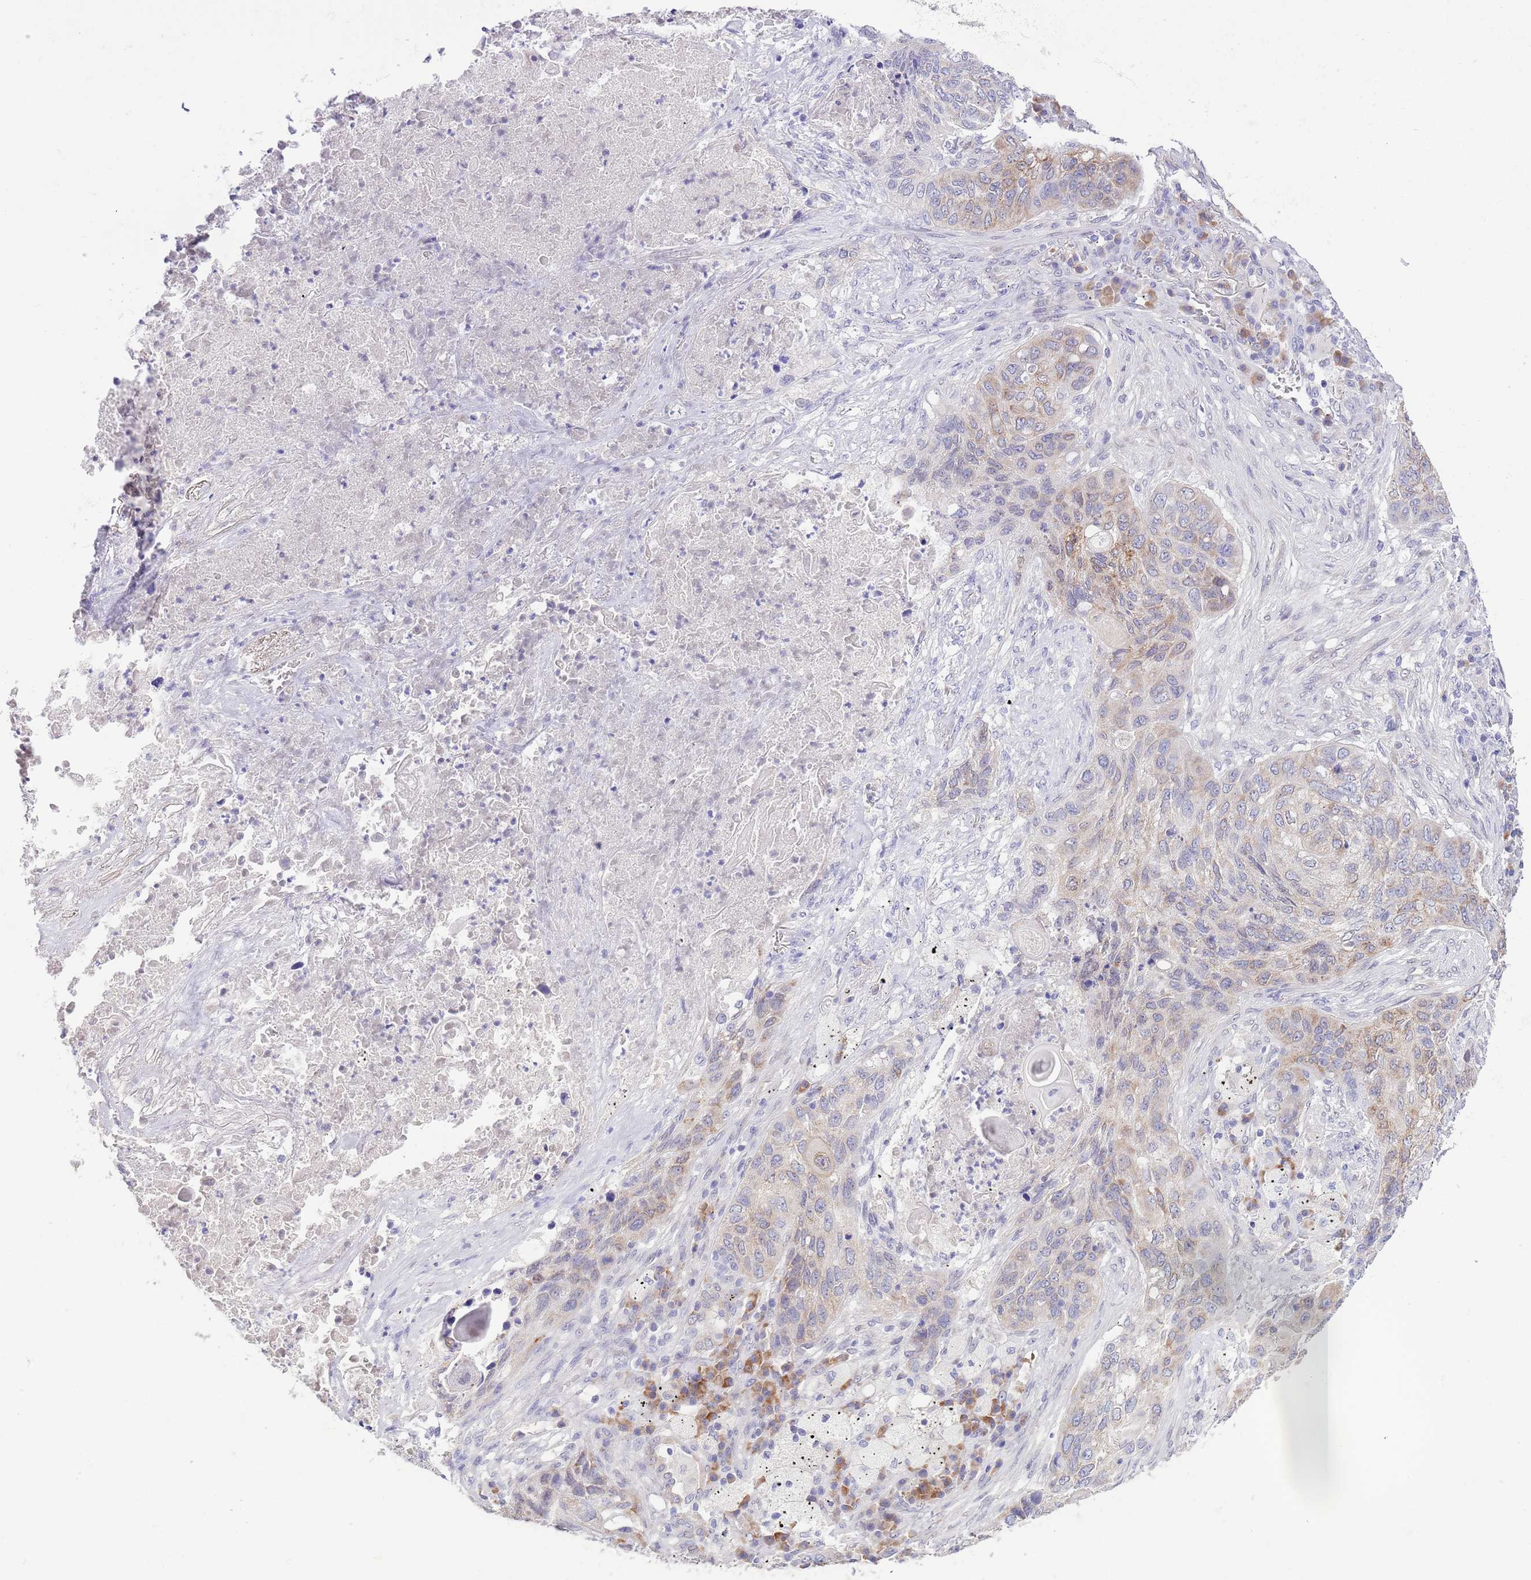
{"staining": {"intensity": "moderate", "quantity": "25%-75%", "location": "cytoplasmic/membranous"}, "tissue": "lung cancer", "cell_type": "Tumor cells", "image_type": "cancer", "snomed": [{"axis": "morphology", "description": "Squamous cell carcinoma, NOS"}, {"axis": "topography", "description": "Lung"}], "caption": "This micrograph displays lung squamous cell carcinoma stained with immunohistochemistry to label a protein in brown. The cytoplasmic/membranous of tumor cells show moderate positivity for the protein. Nuclei are counter-stained blue.", "gene": "EBPL", "patient": {"sex": "female", "age": 63}}